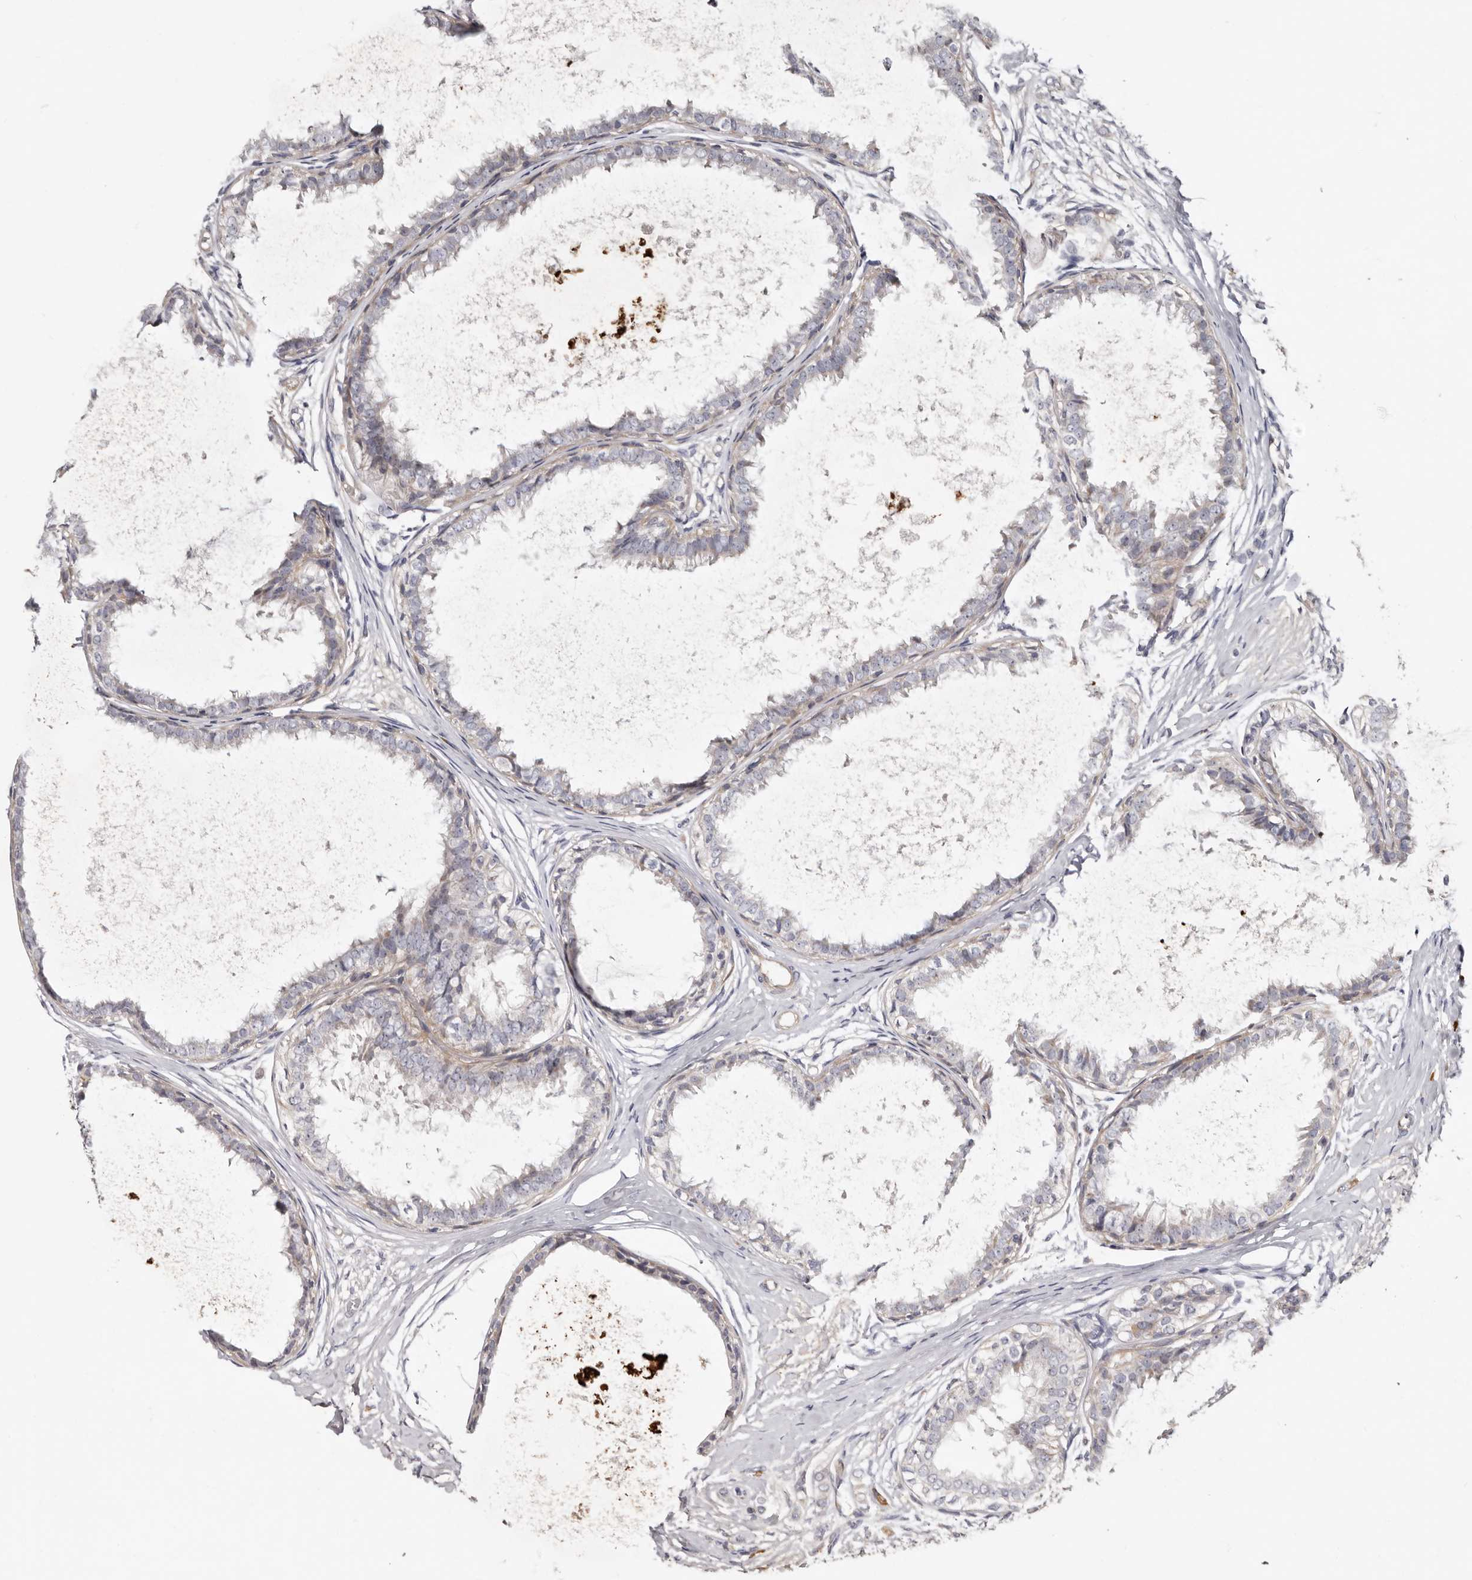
{"staining": {"intensity": "weak", "quantity": "<25%", "location": "cytoplasmic/membranous"}, "tissue": "breast cancer", "cell_type": "Tumor cells", "image_type": "cancer", "snomed": [{"axis": "morphology", "description": "Normal tissue, NOS"}, {"axis": "morphology", "description": "Lobular carcinoma"}, {"axis": "topography", "description": "Breast"}], "caption": "A histopathology image of human breast lobular carcinoma is negative for staining in tumor cells. (Brightfield microscopy of DAB immunohistochemistry (IHC) at high magnification).", "gene": "SPTA1", "patient": {"sex": "female", "age": 47}}